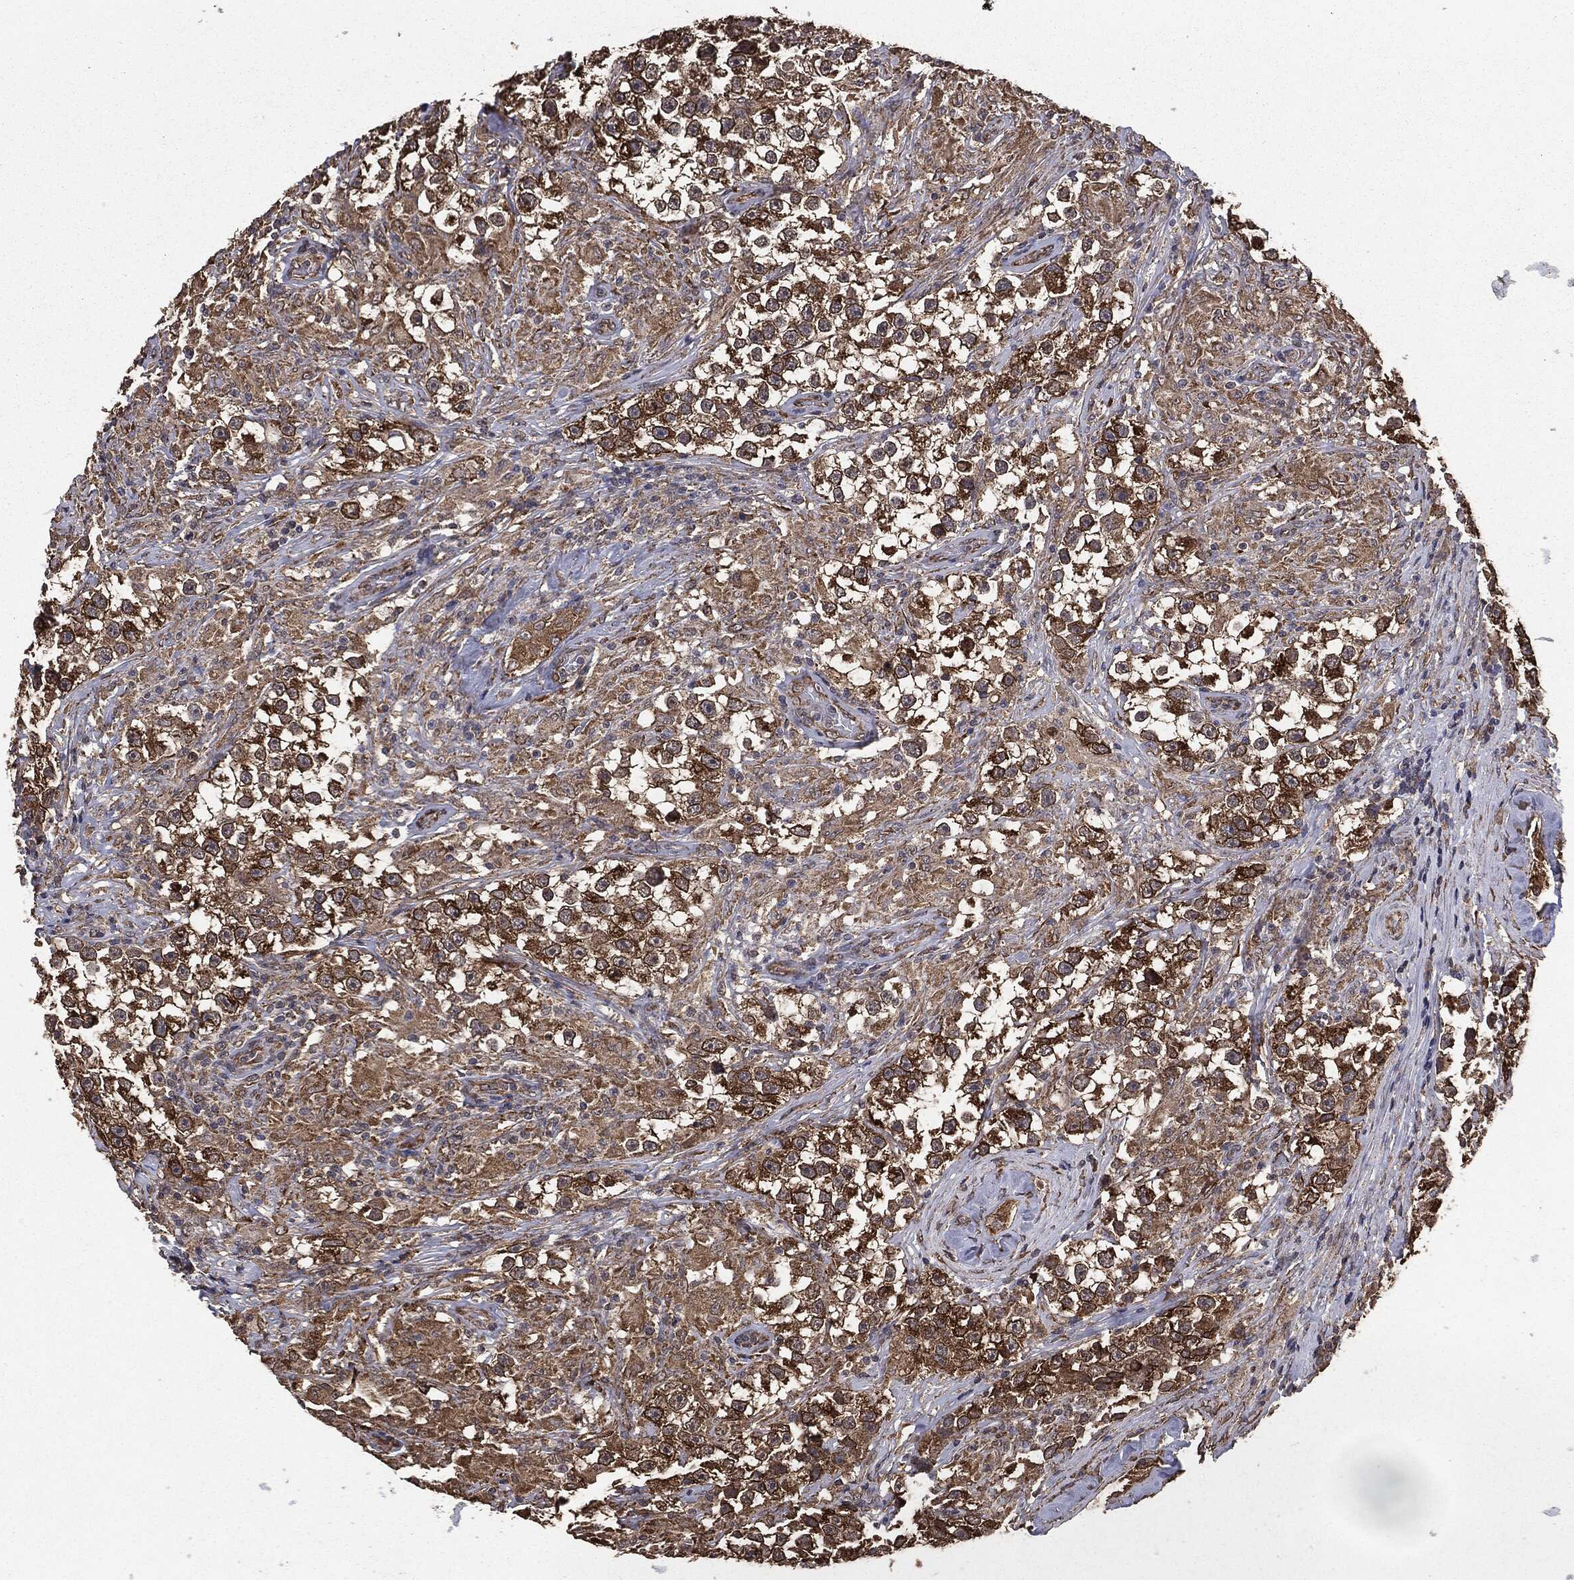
{"staining": {"intensity": "strong", "quantity": ">75%", "location": "cytoplasmic/membranous"}, "tissue": "testis cancer", "cell_type": "Tumor cells", "image_type": "cancer", "snomed": [{"axis": "morphology", "description": "Seminoma, NOS"}, {"axis": "topography", "description": "Testis"}], "caption": "Brown immunohistochemical staining in seminoma (testis) shows strong cytoplasmic/membranous positivity in about >75% of tumor cells.", "gene": "MTOR", "patient": {"sex": "male", "age": 46}}